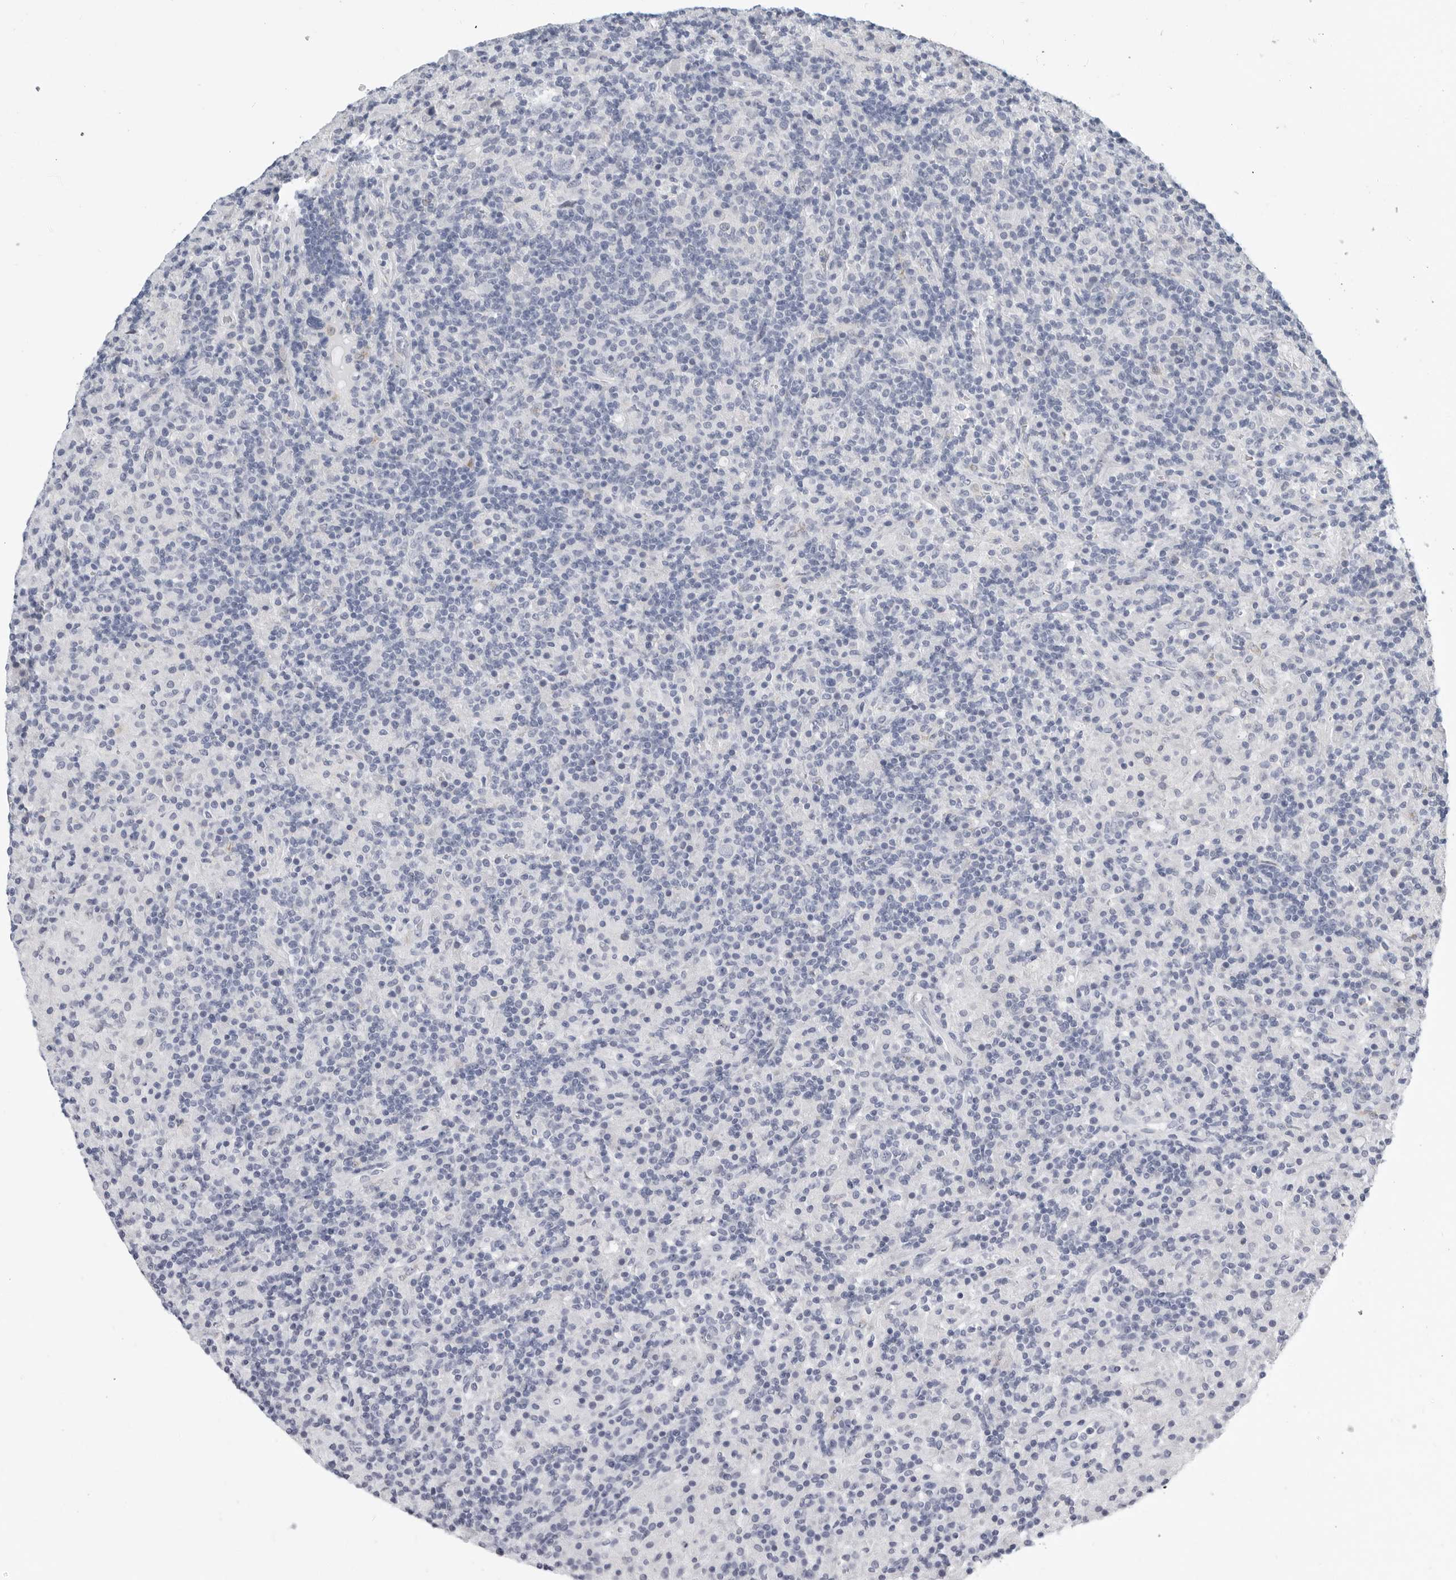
{"staining": {"intensity": "negative", "quantity": "none", "location": "none"}, "tissue": "lymphoma", "cell_type": "Tumor cells", "image_type": "cancer", "snomed": [{"axis": "morphology", "description": "Hodgkin's disease, NOS"}, {"axis": "topography", "description": "Lymph node"}], "caption": "Tumor cells show no significant protein positivity in Hodgkin's disease. (IHC, brightfield microscopy, high magnification).", "gene": "PLN", "patient": {"sex": "male", "age": 70}}